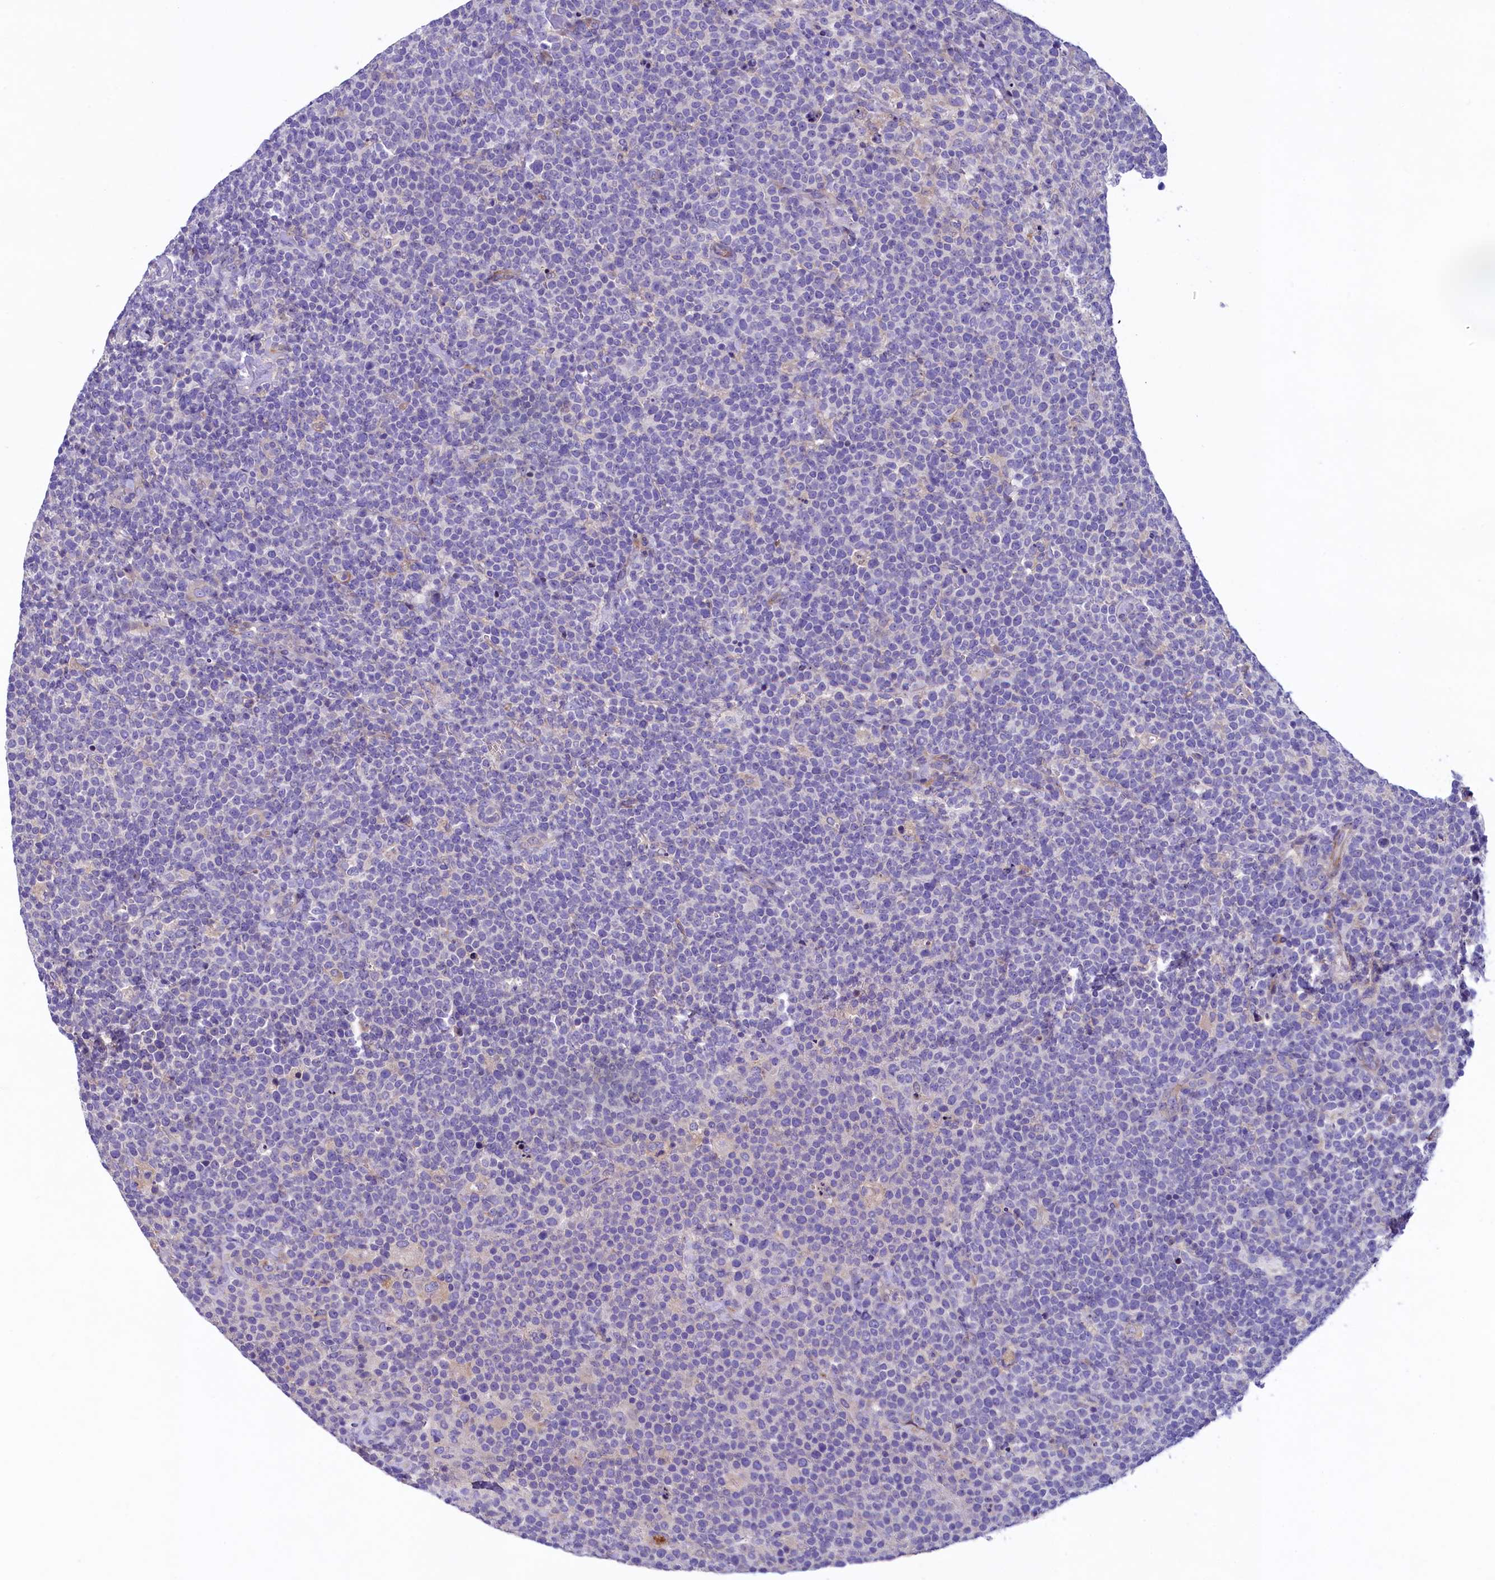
{"staining": {"intensity": "negative", "quantity": "none", "location": "none"}, "tissue": "lymphoma", "cell_type": "Tumor cells", "image_type": "cancer", "snomed": [{"axis": "morphology", "description": "Malignant lymphoma, non-Hodgkin's type, High grade"}, {"axis": "topography", "description": "Lymph node"}], "caption": "High magnification brightfield microscopy of lymphoma stained with DAB (brown) and counterstained with hematoxylin (blue): tumor cells show no significant staining.", "gene": "KRBOX5", "patient": {"sex": "male", "age": 61}}